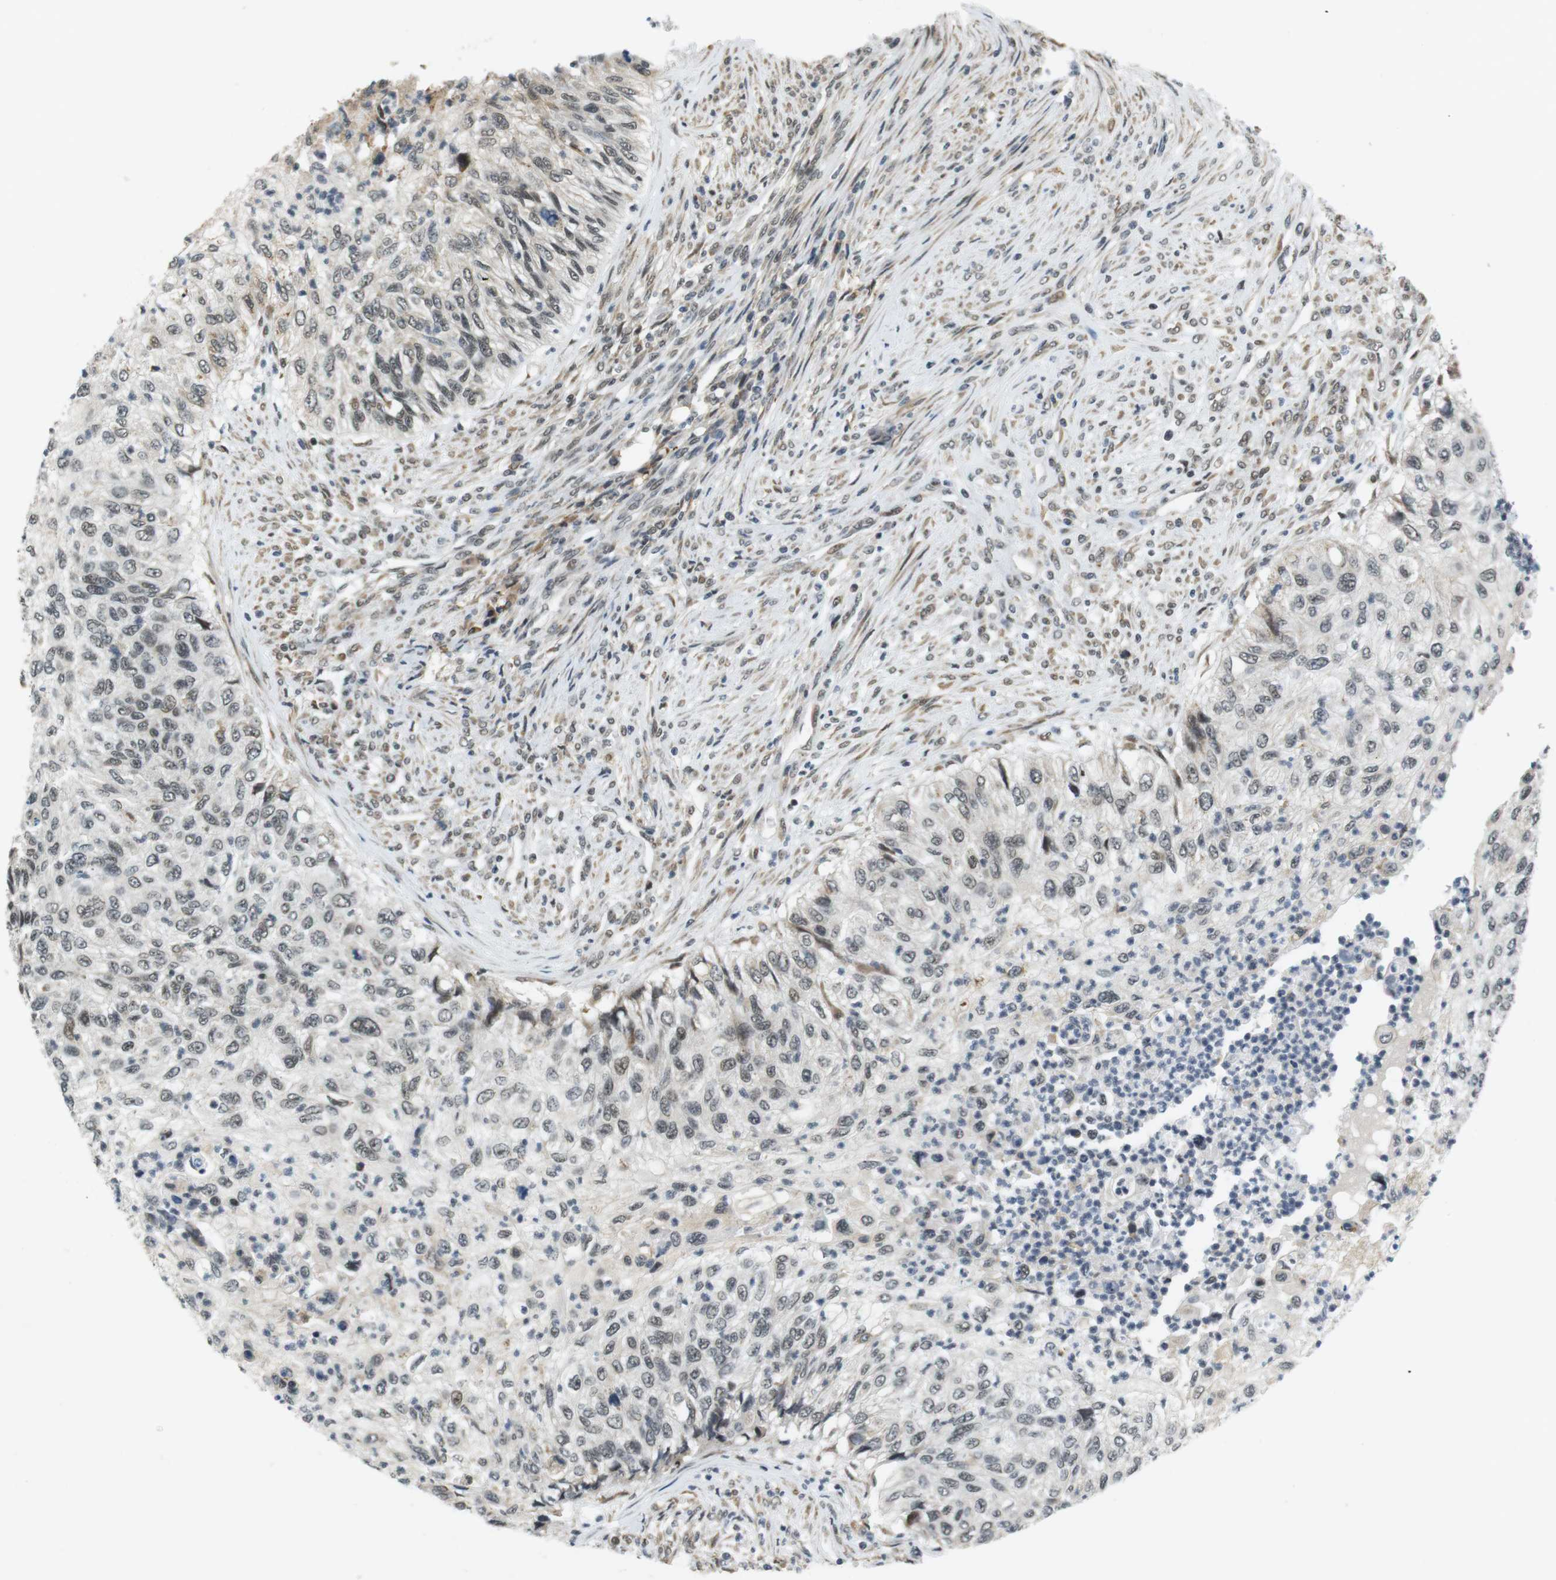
{"staining": {"intensity": "moderate", "quantity": "25%-75%", "location": "nuclear"}, "tissue": "urothelial cancer", "cell_type": "Tumor cells", "image_type": "cancer", "snomed": [{"axis": "morphology", "description": "Urothelial carcinoma, High grade"}, {"axis": "topography", "description": "Urinary bladder"}], "caption": "DAB (3,3'-diaminobenzidine) immunohistochemical staining of human urothelial cancer demonstrates moderate nuclear protein staining in about 25%-75% of tumor cells.", "gene": "RNF38", "patient": {"sex": "female", "age": 60}}